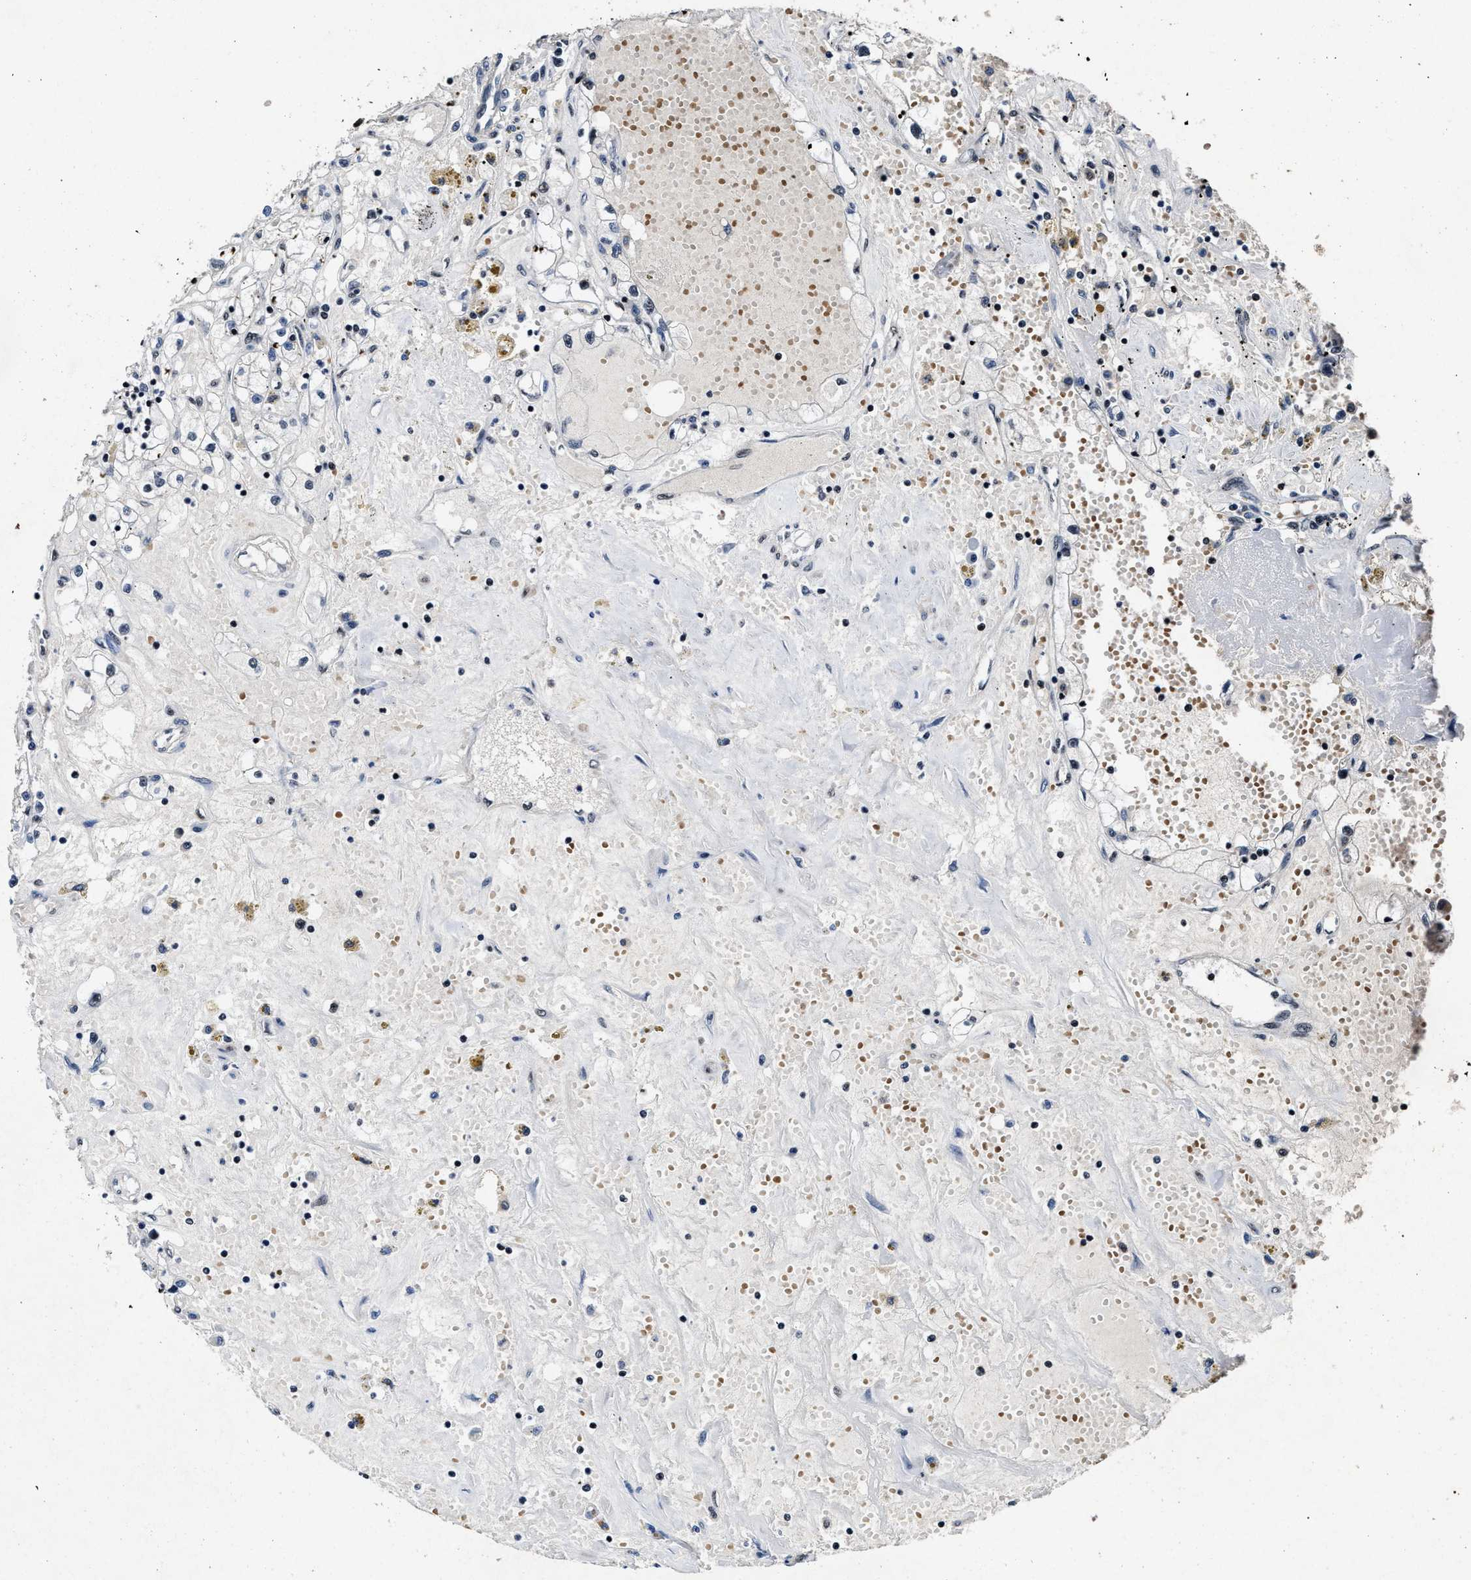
{"staining": {"intensity": "negative", "quantity": "none", "location": "none"}, "tissue": "renal cancer", "cell_type": "Tumor cells", "image_type": "cancer", "snomed": [{"axis": "morphology", "description": "Adenocarcinoma, NOS"}, {"axis": "topography", "description": "Kidney"}], "caption": "An IHC image of renal cancer (adenocarcinoma) is shown. There is no staining in tumor cells of renal cancer (adenocarcinoma).", "gene": "ZNF233", "patient": {"sex": "male", "age": 56}}